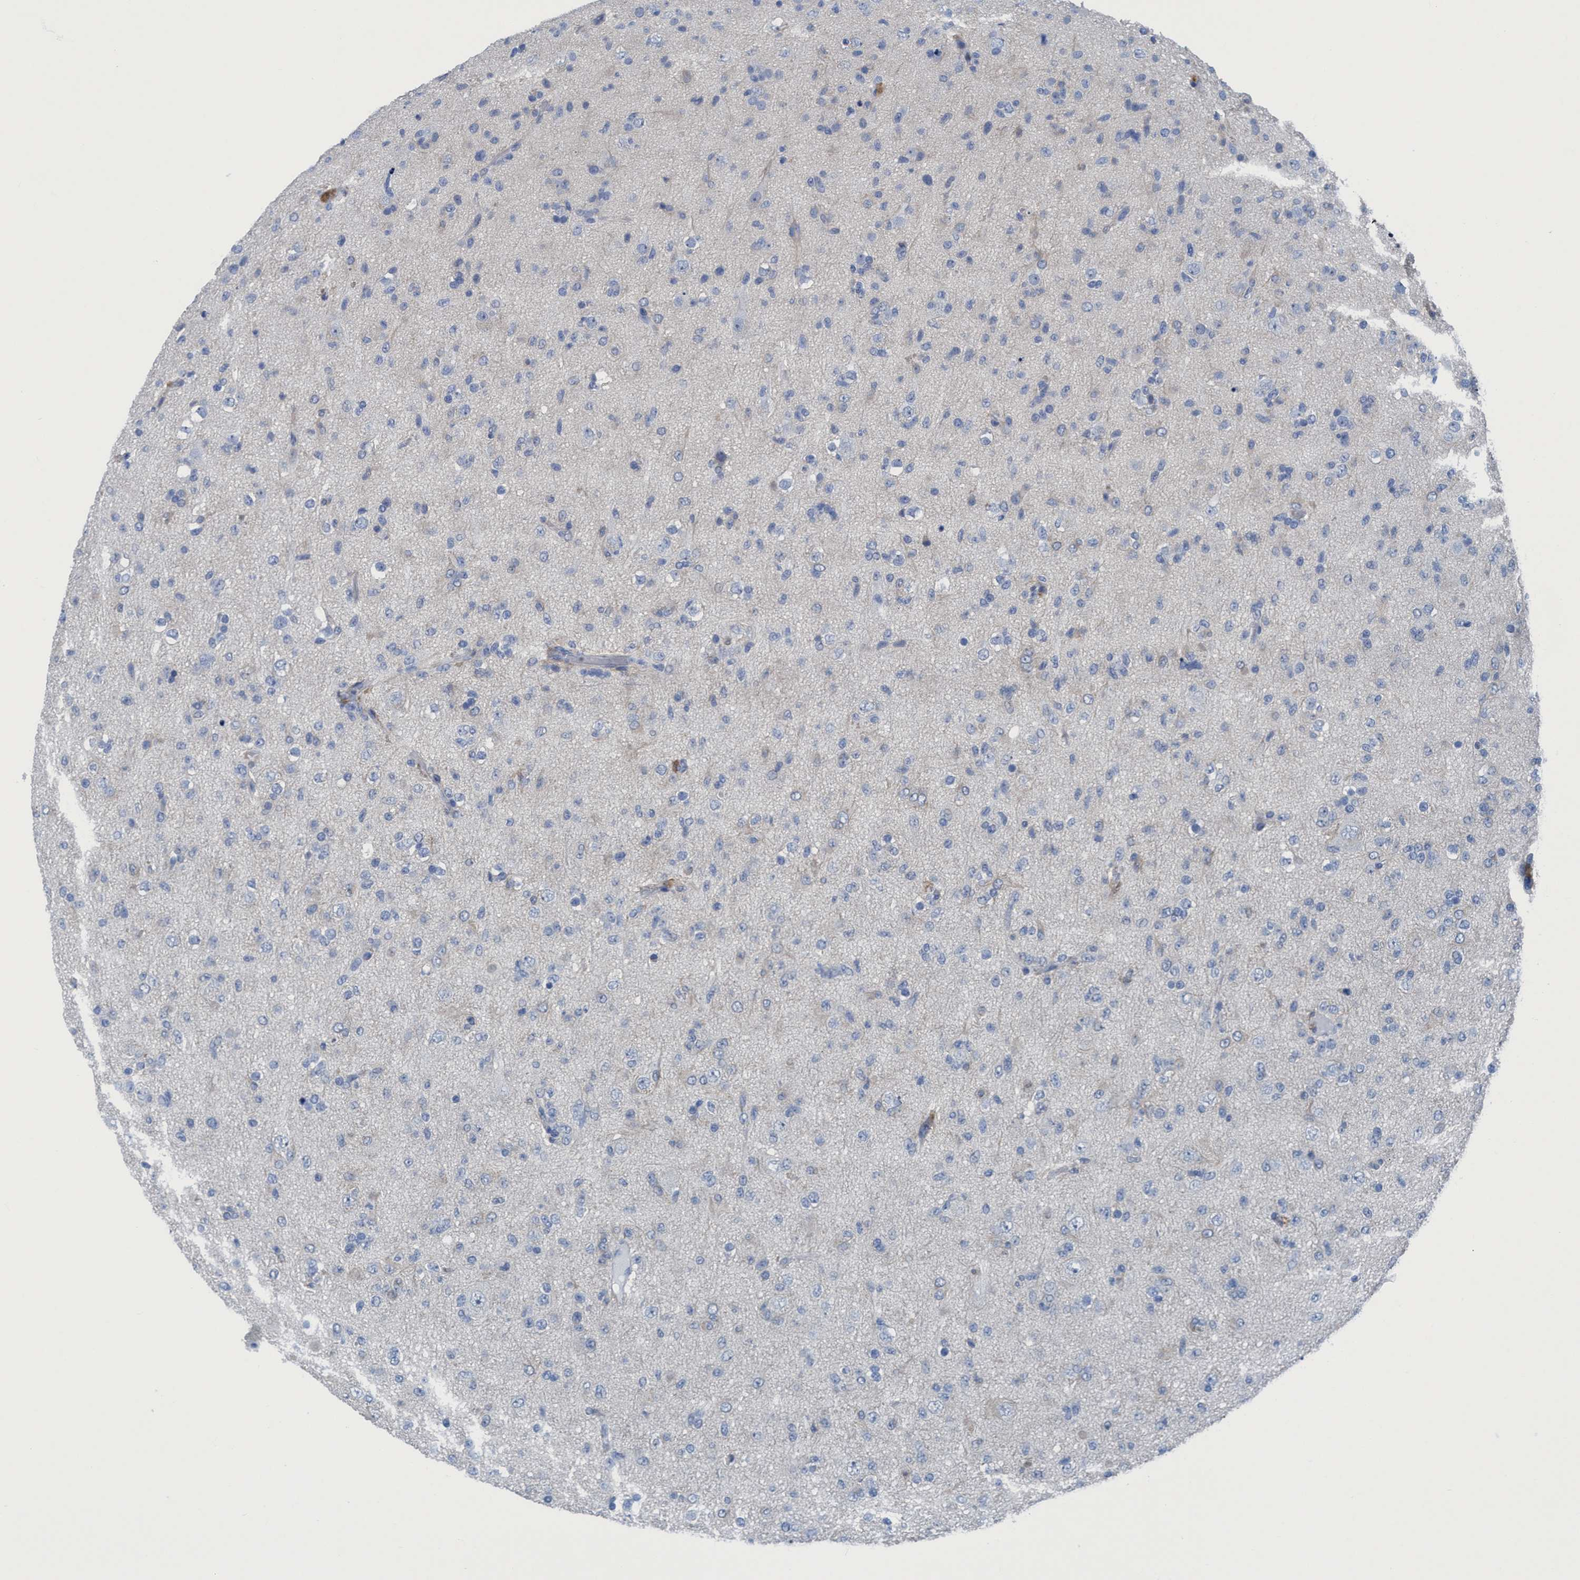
{"staining": {"intensity": "negative", "quantity": "none", "location": "none"}, "tissue": "glioma", "cell_type": "Tumor cells", "image_type": "cancer", "snomed": [{"axis": "morphology", "description": "Glioma, malignant, Low grade"}, {"axis": "topography", "description": "Brain"}], "caption": "Protein analysis of glioma exhibits no significant positivity in tumor cells.", "gene": "DNAI1", "patient": {"sex": "male", "age": 65}}